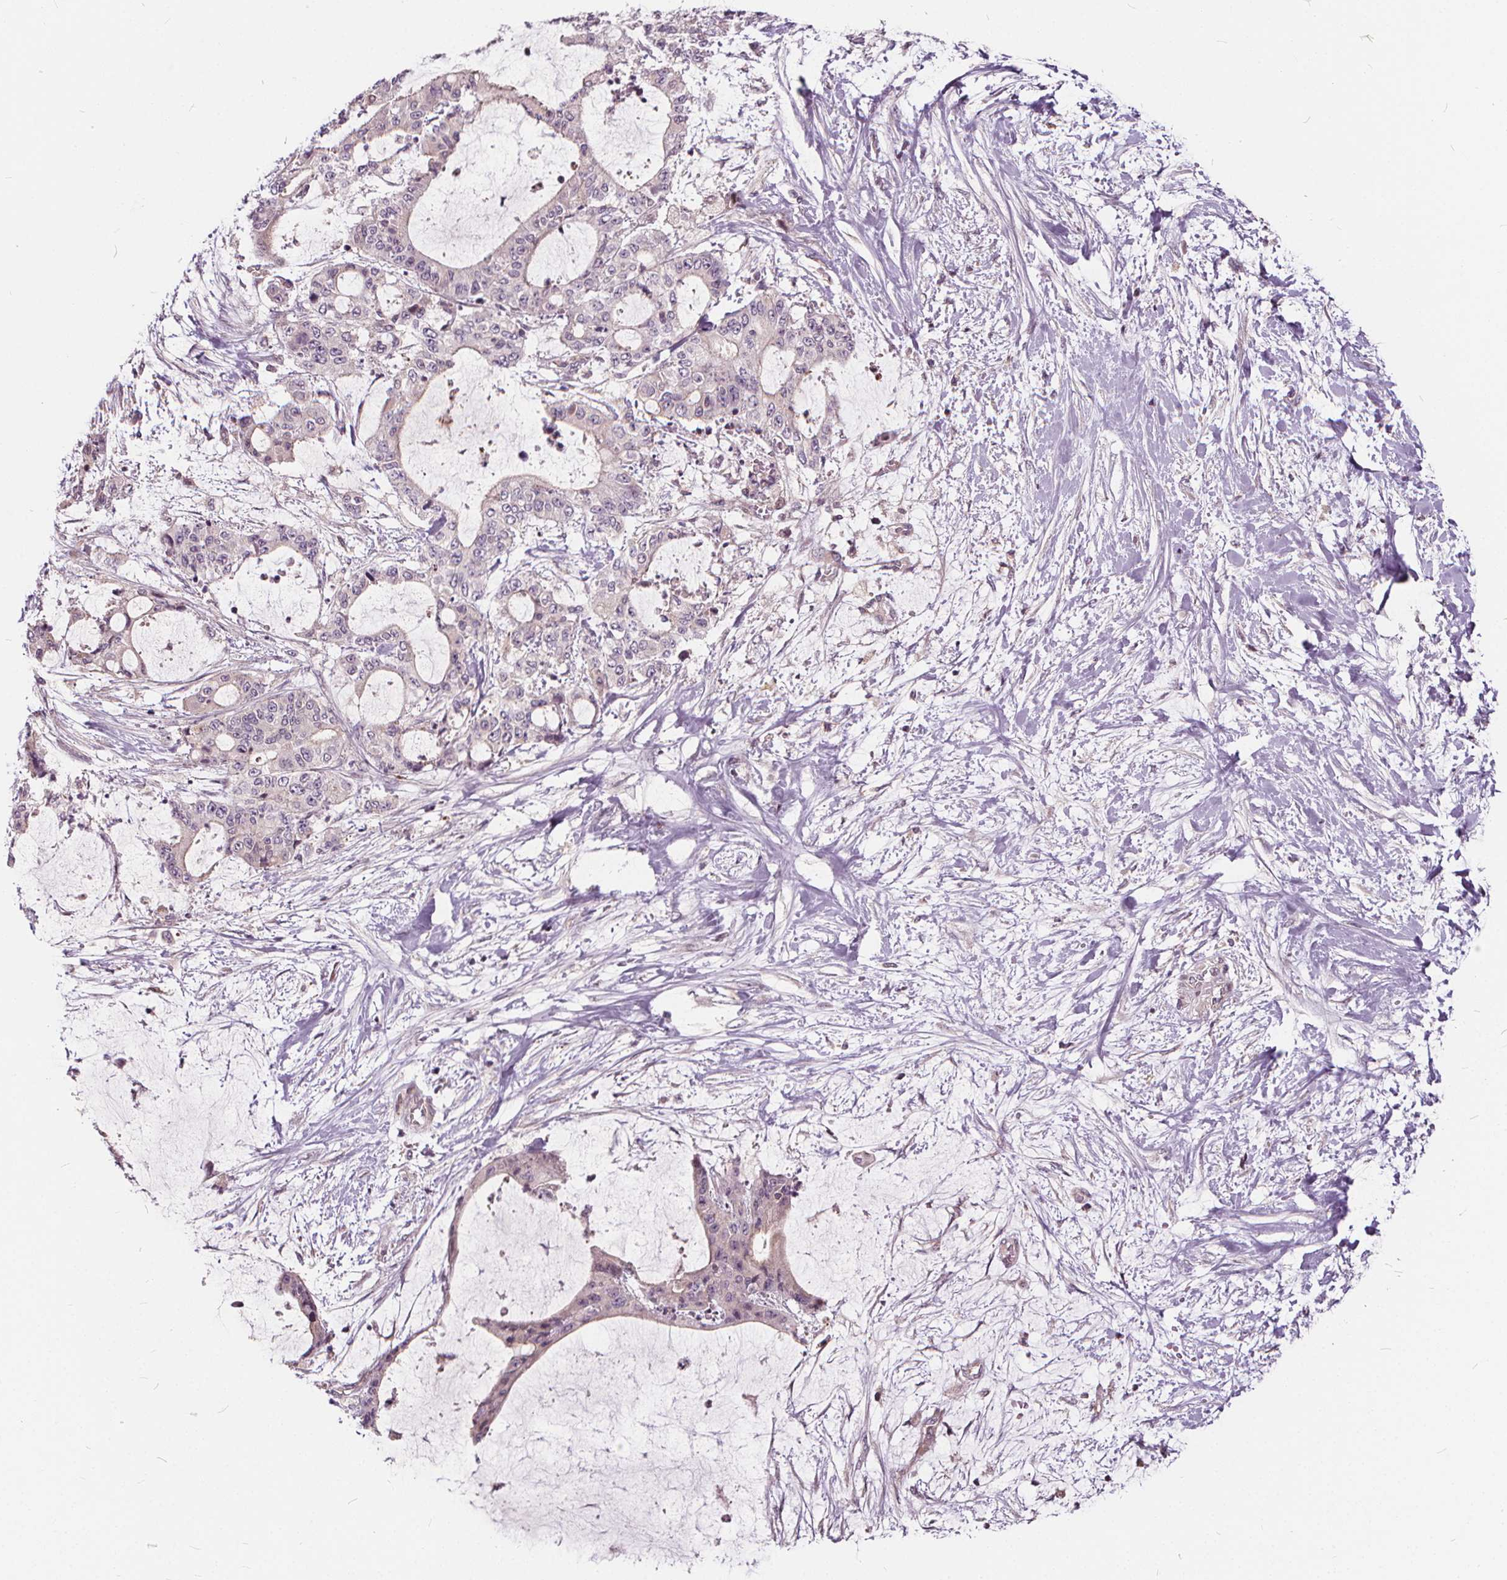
{"staining": {"intensity": "negative", "quantity": "none", "location": "none"}, "tissue": "liver cancer", "cell_type": "Tumor cells", "image_type": "cancer", "snomed": [{"axis": "morphology", "description": "Cholangiocarcinoma"}, {"axis": "topography", "description": "Liver"}], "caption": "DAB immunohistochemical staining of human liver cholangiocarcinoma exhibits no significant staining in tumor cells.", "gene": "INPP5E", "patient": {"sex": "female", "age": 73}}